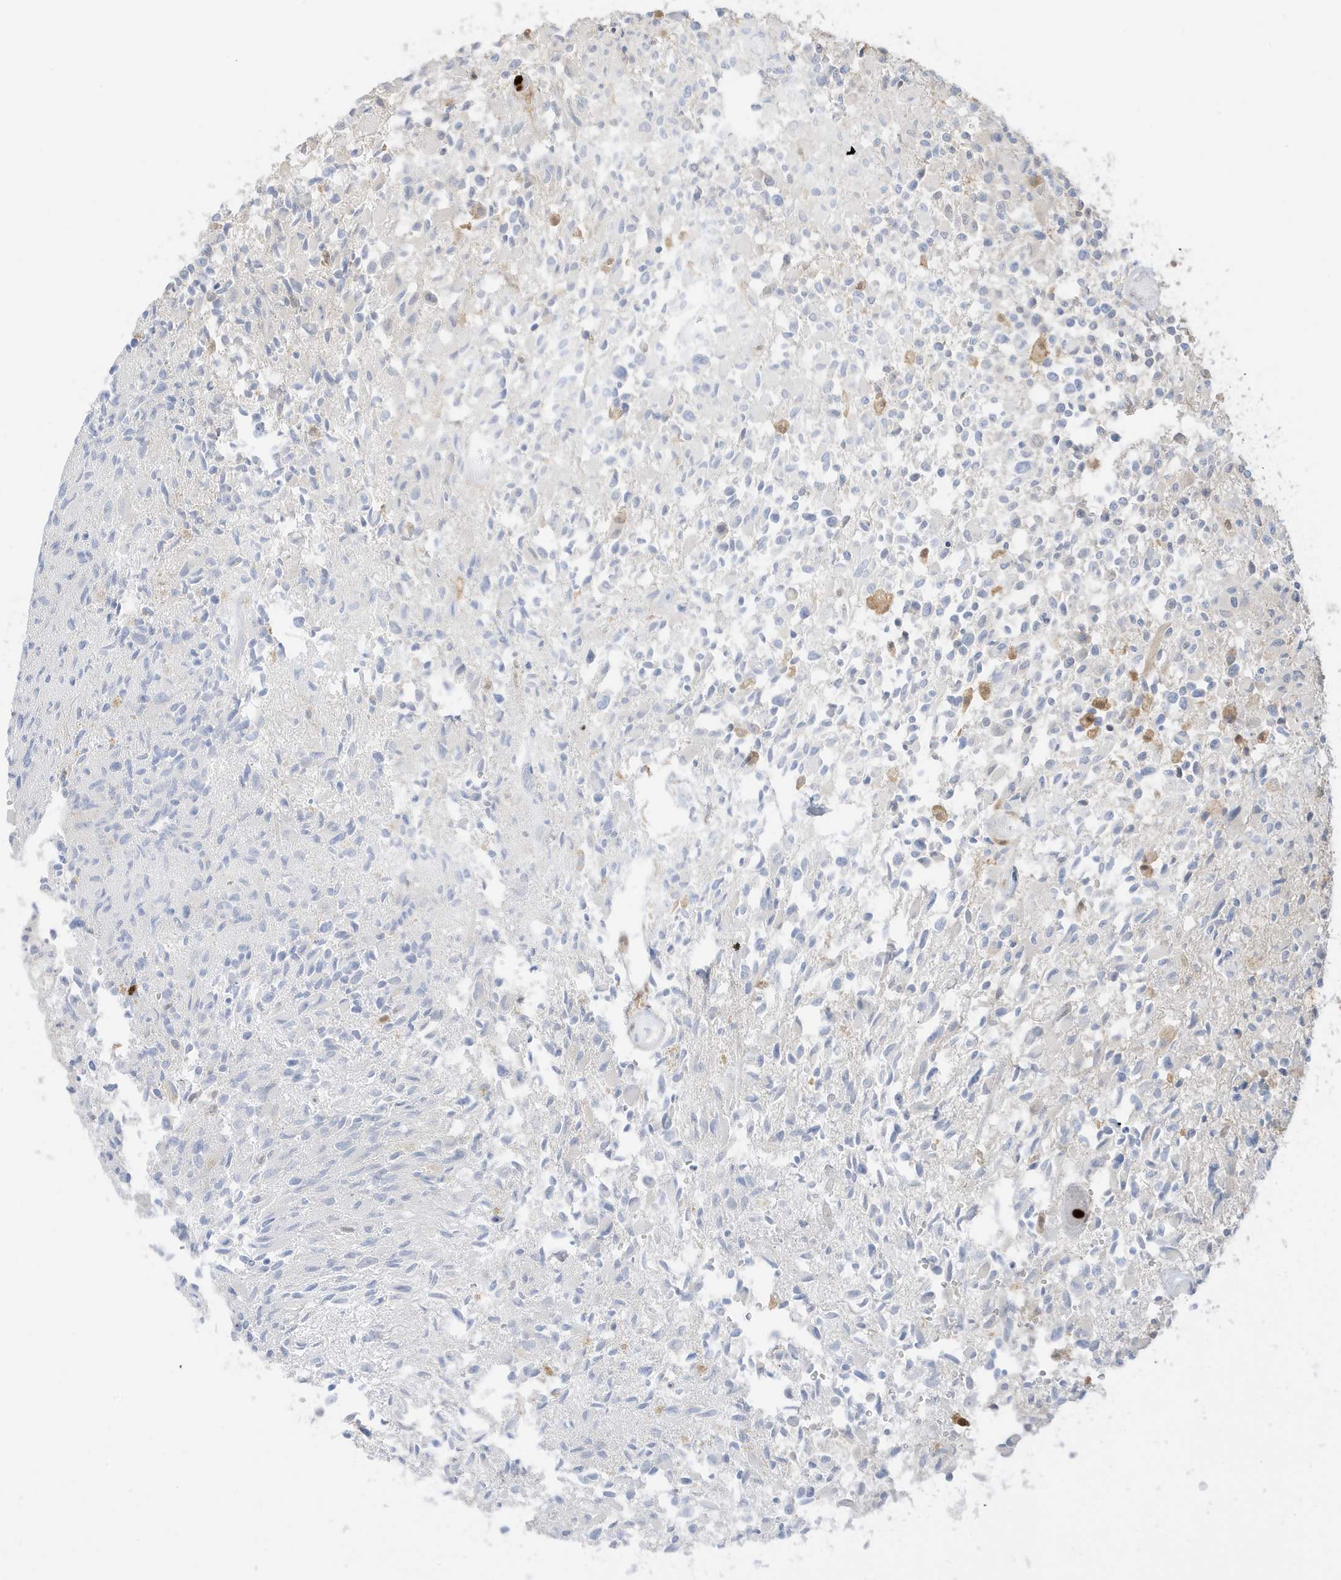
{"staining": {"intensity": "moderate", "quantity": "<25%", "location": "nuclear"}, "tissue": "glioma", "cell_type": "Tumor cells", "image_type": "cancer", "snomed": [{"axis": "morphology", "description": "Glioma, malignant, High grade"}, {"axis": "morphology", "description": "Glioblastoma, NOS"}, {"axis": "topography", "description": "Brain"}], "caption": "An IHC micrograph of tumor tissue is shown. Protein staining in brown labels moderate nuclear positivity in malignant high-grade glioma within tumor cells.", "gene": "GCA", "patient": {"sex": "male", "age": 60}}